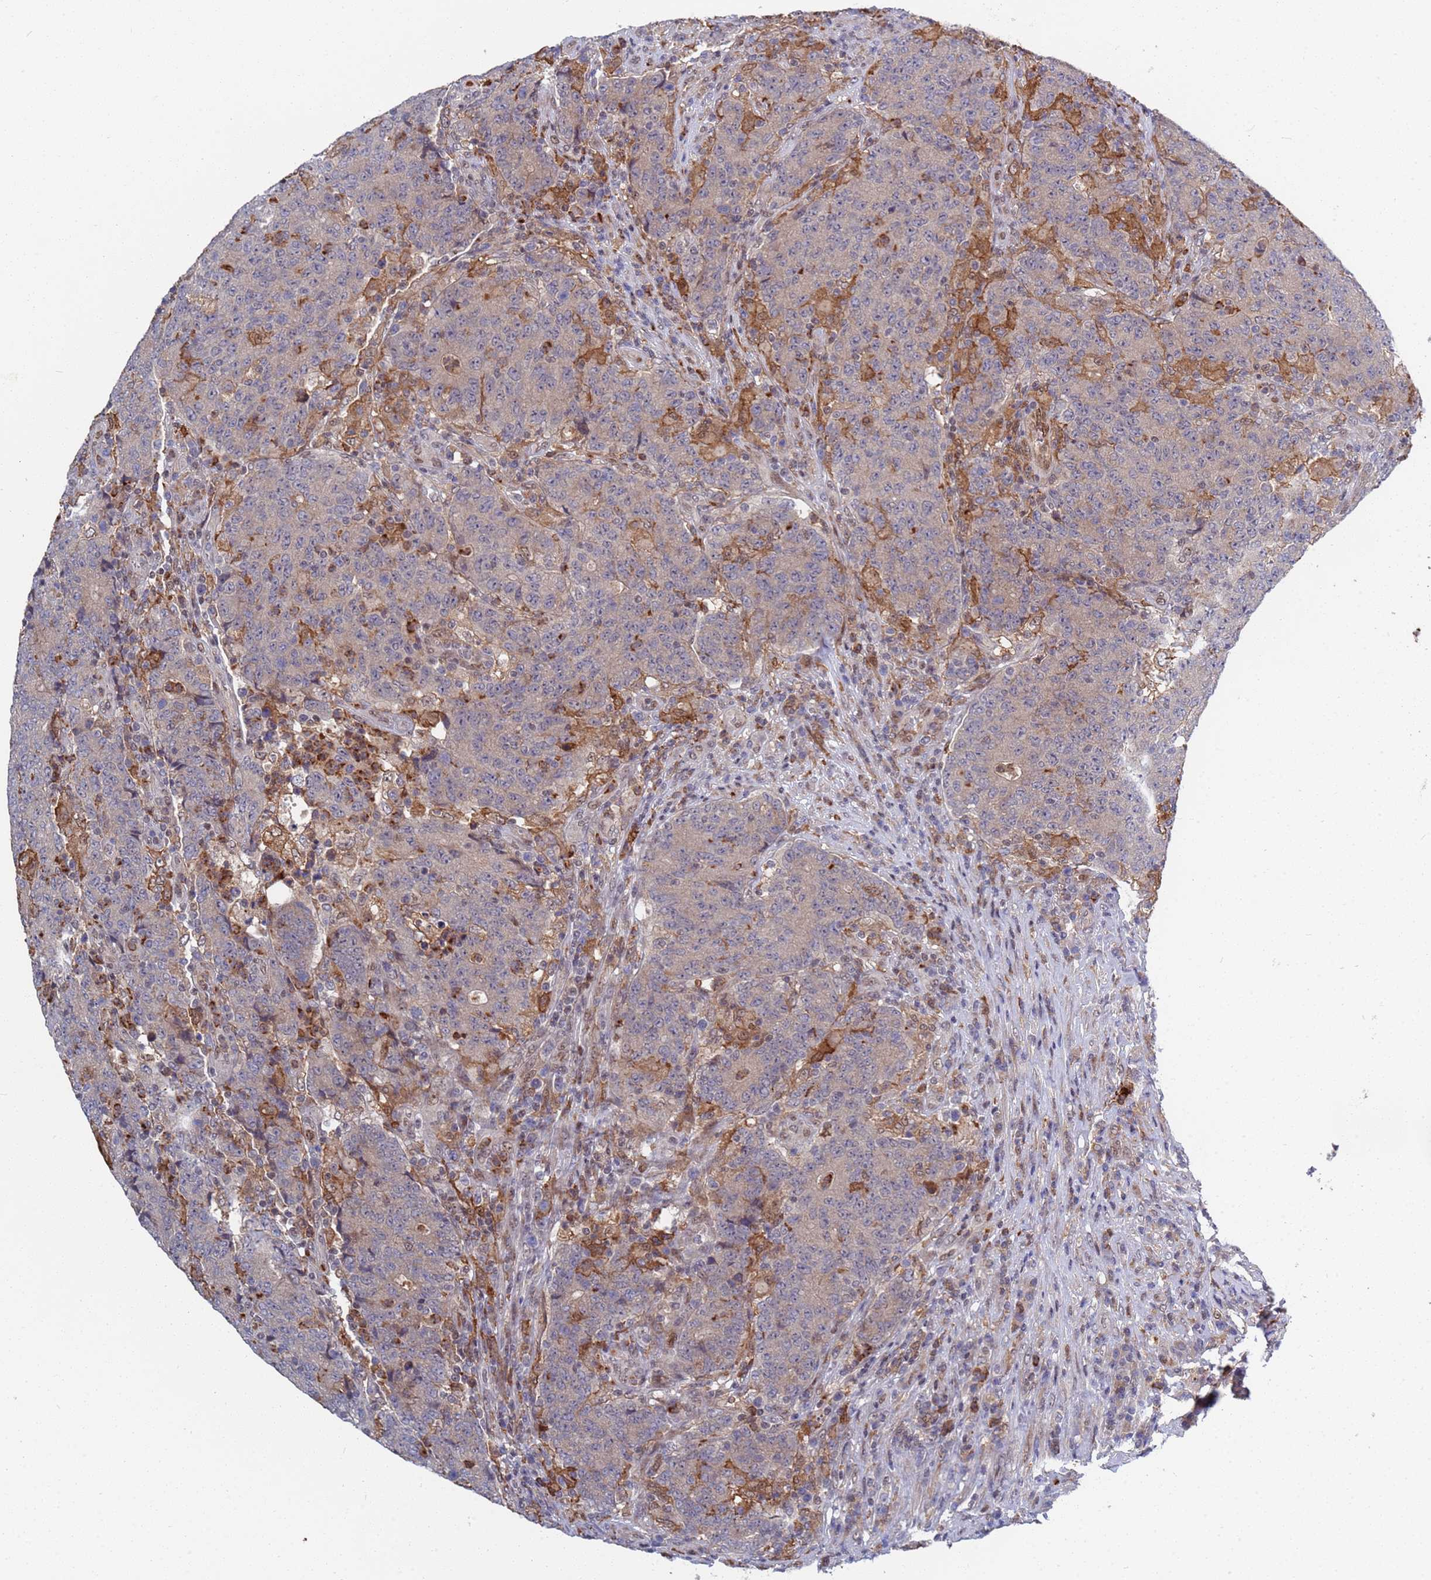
{"staining": {"intensity": "weak", "quantity": "25%-75%", "location": "cytoplasmic/membranous"}, "tissue": "colorectal cancer", "cell_type": "Tumor cells", "image_type": "cancer", "snomed": [{"axis": "morphology", "description": "Adenocarcinoma, NOS"}, {"axis": "topography", "description": "Colon"}], "caption": "A brown stain shows weak cytoplasmic/membranous staining of a protein in human adenocarcinoma (colorectal) tumor cells.", "gene": "TMBIM6", "patient": {"sex": "female", "age": 75}}